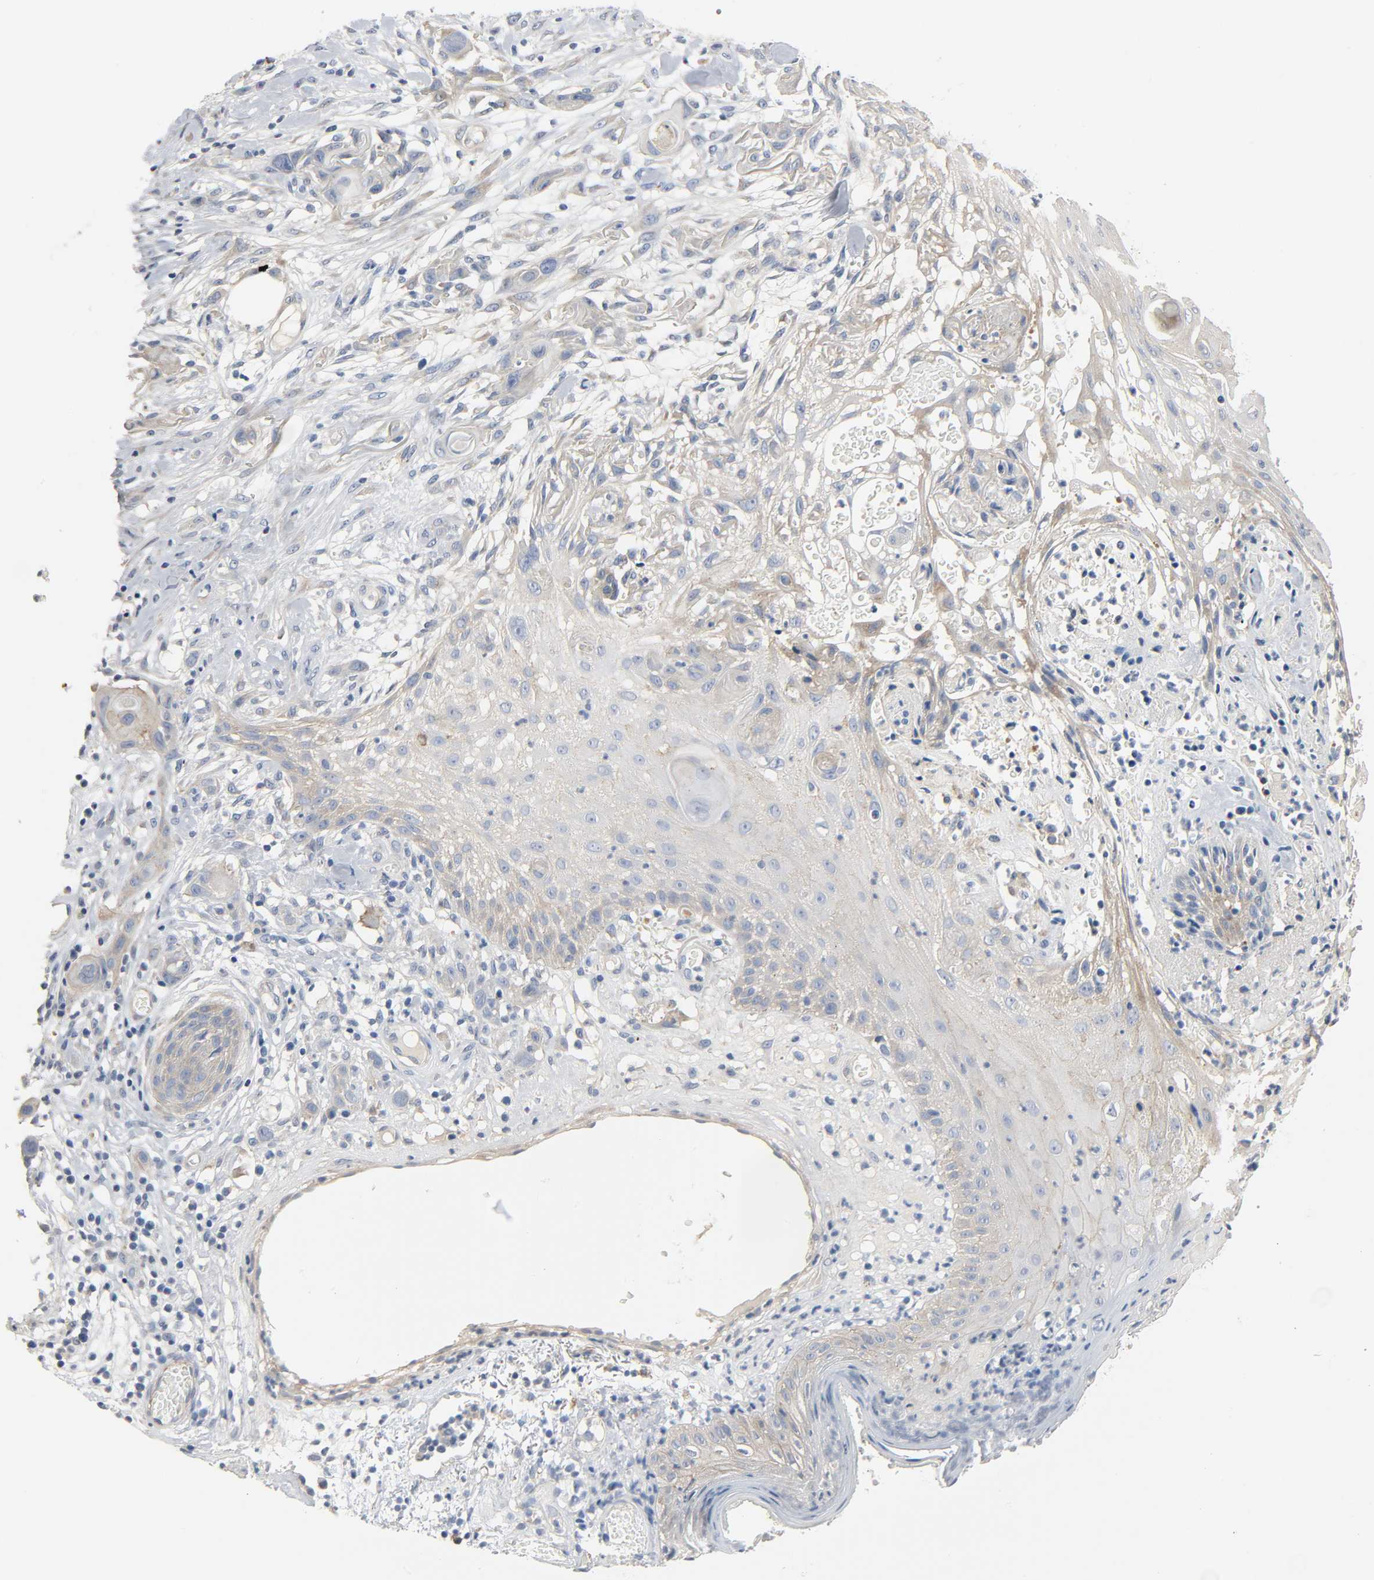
{"staining": {"intensity": "moderate", "quantity": "25%-75%", "location": "cytoplasmic/membranous"}, "tissue": "skin cancer", "cell_type": "Tumor cells", "image_type": "cancer", "snomed": [{"axis": "morphology", "description": "Normal tissue, NOS"}, {"axis": "morphology", "description": "Squamous cell carcinoma, NOS"}, {"axis": "topography", "description": "Skin"}], "caption": "Tumor cells exhibit medium levels of moderate cytoplasmic/membranous expression in about 25%-75% of cells in human skin cancer.", "gene": "ARPC1A", "patient": {"sex": "female", "age": 59}}